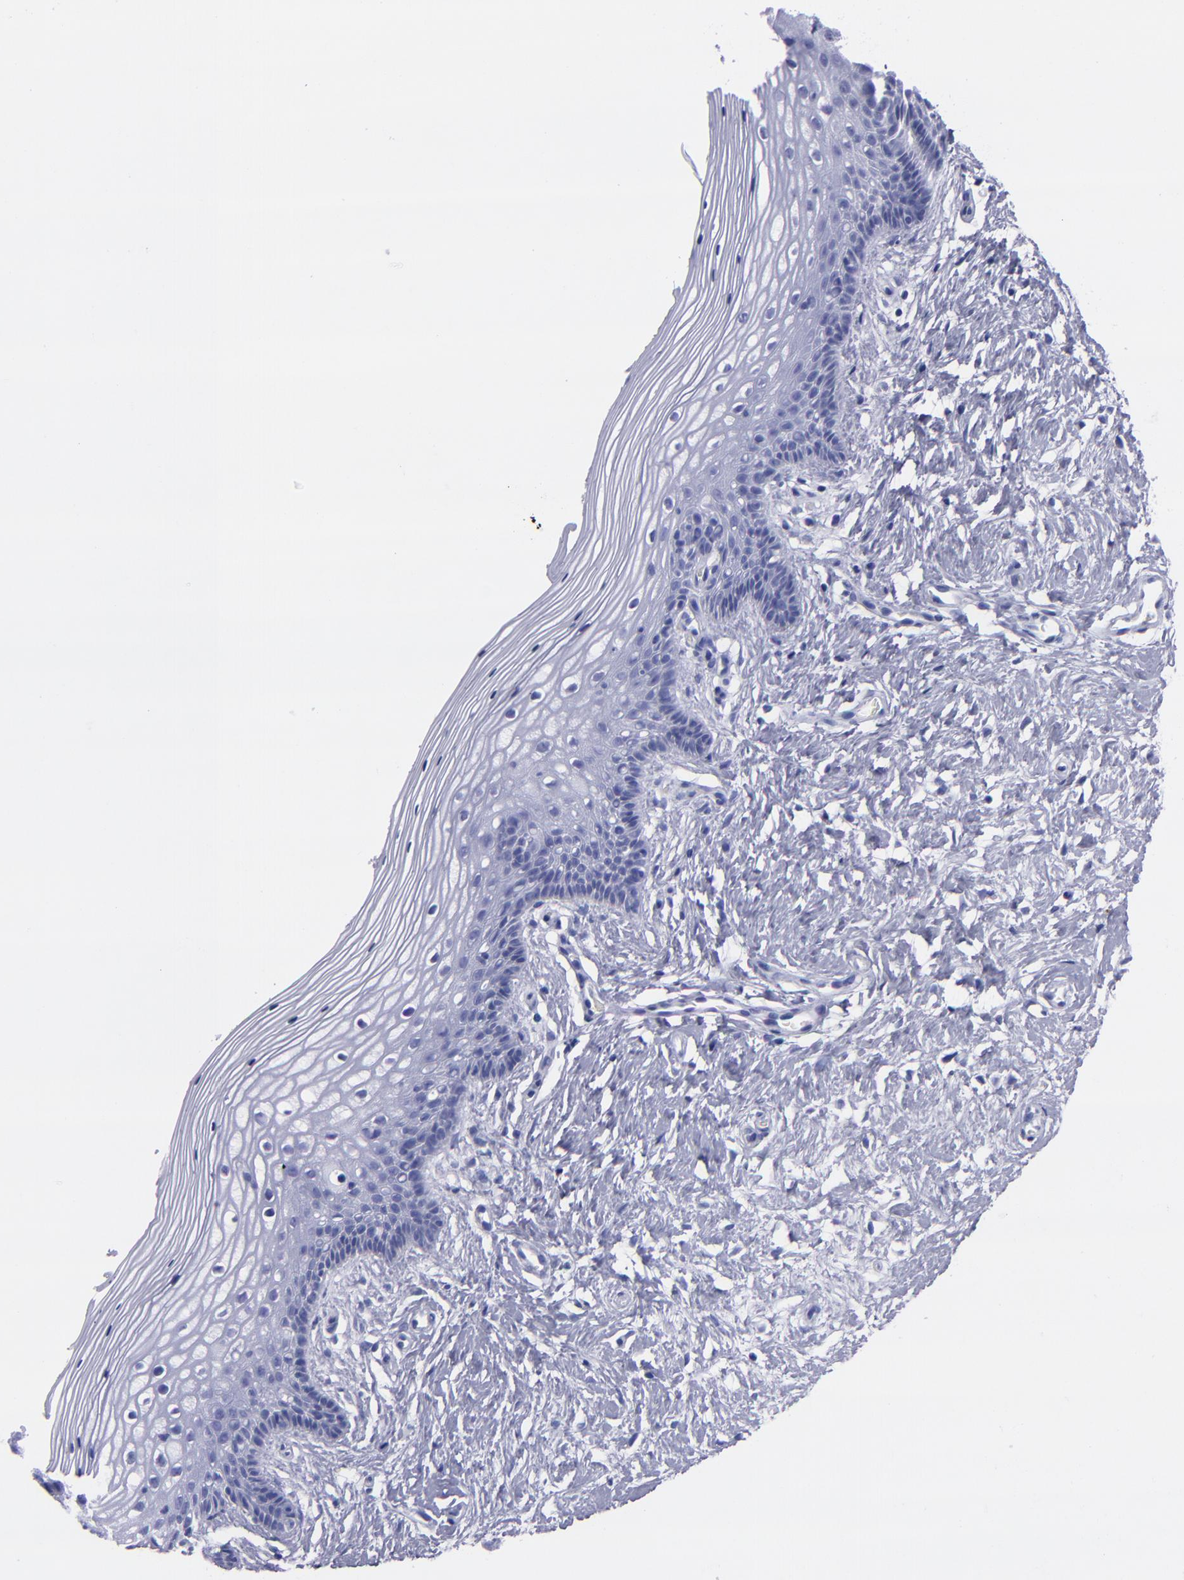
{"staining": {"intensity": "negative", "quantity": "none", "location": "none"}, "tissue": "vagina", "cell_type": "Squamous epithelial cells", "image_type": "normal", "snomed": [{"axis": "morphology", "description": "Normal tissue, NOS"}, {"axis": "topography", "description": "Vagina"}], "caption": "The photomicrograph displays no staining of squamous epithelial cells in unremarkable vagina.", "gene": "CD38", "patient": {"sex": "female", "age": 46}}